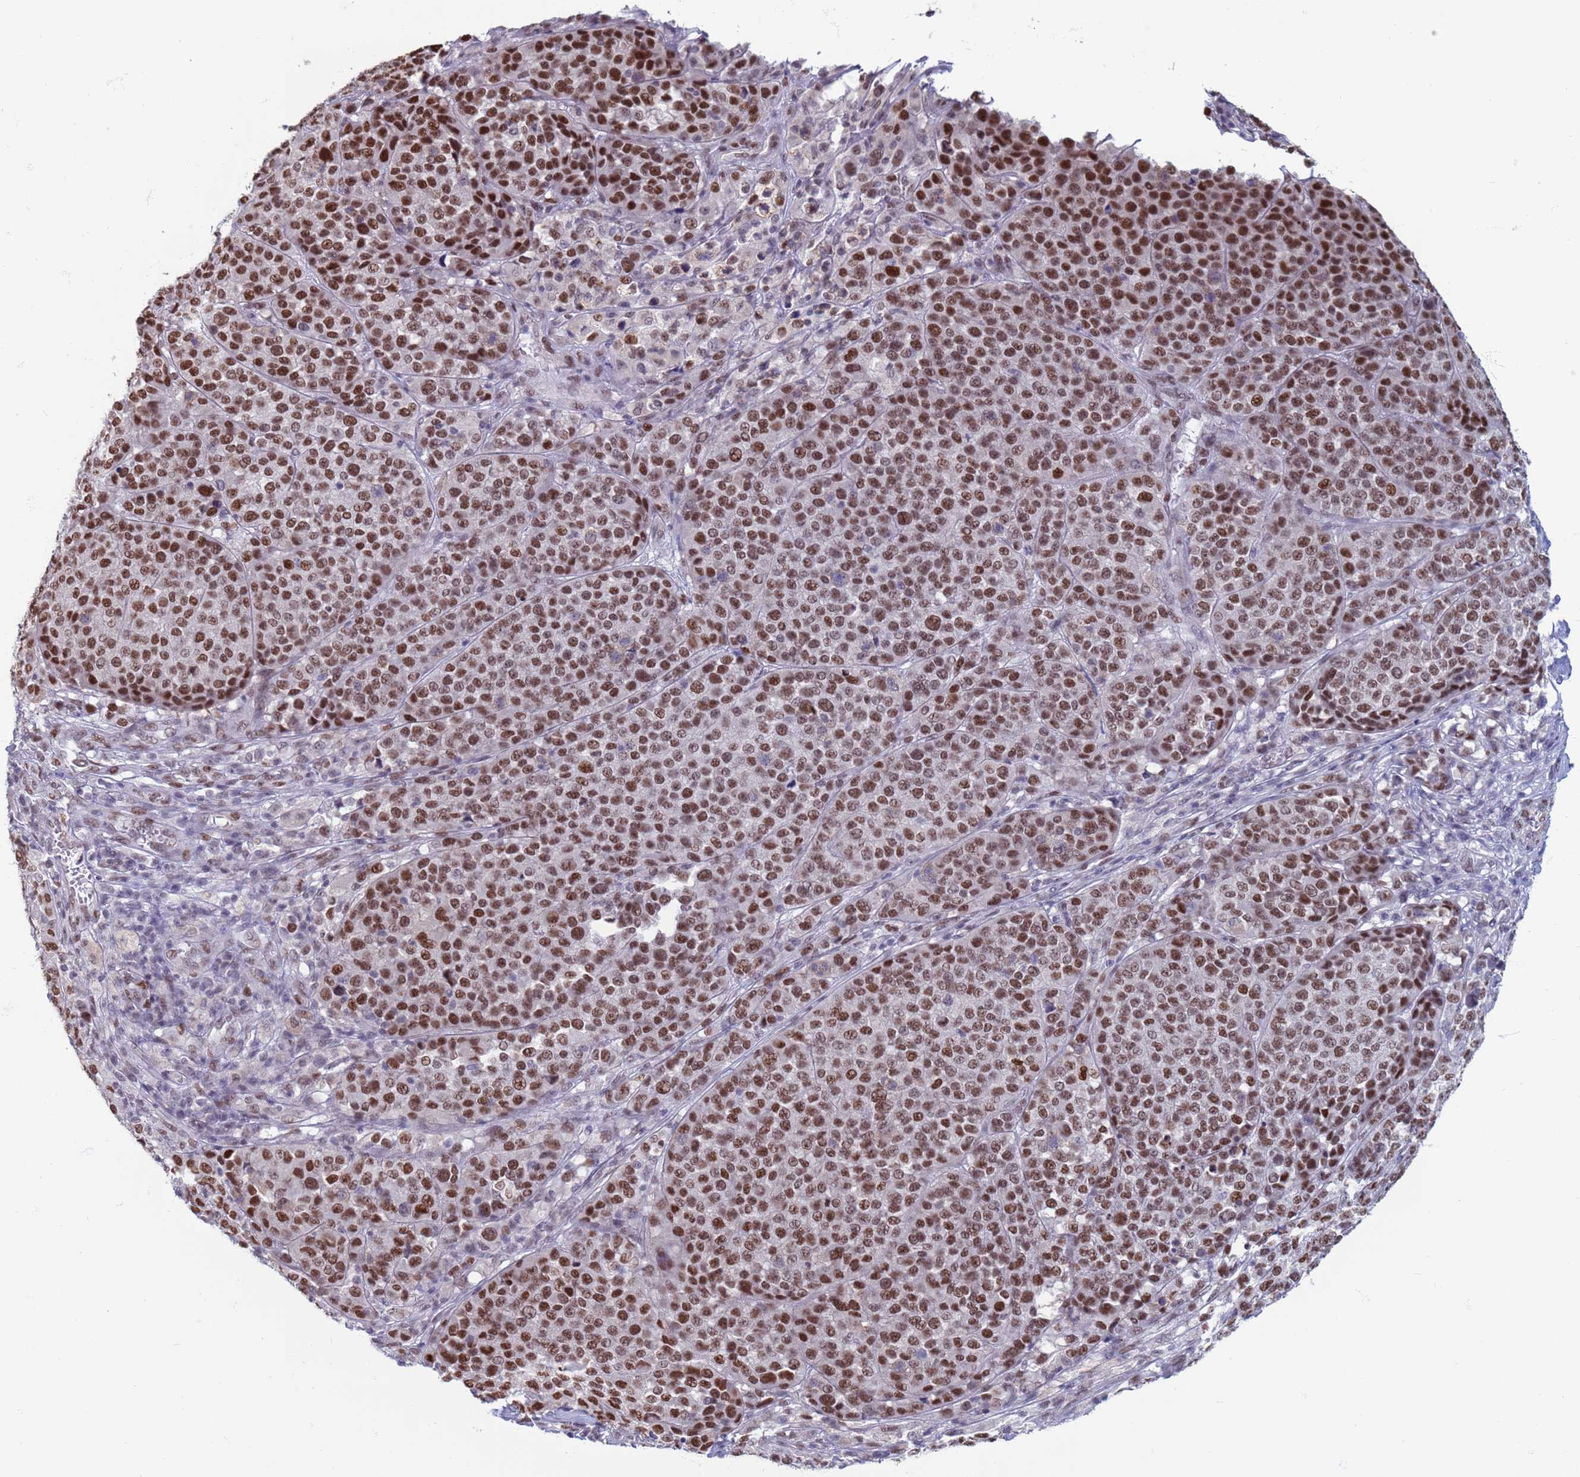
{"staining": {"intensity": "strong", "quantity": ">75%", "location": "nuclear"}, "tissue": "melanoma", "cell_type": "Tumor cells", "image_type": "cancer", "snomed": [{"axis": "morphology", "description": "Malignant melanoma, Metastatic site"}, {"axis": "topography", "description": "Lymph node"}], "caption": "Immunohistochemical staining of human malignant melanoma (metastatic site) exhibits strong nuclear protein staining in approximately >75% of tumor cells.", "gene": "SAE1", "patient": {"sex": "male", "age": 44}}